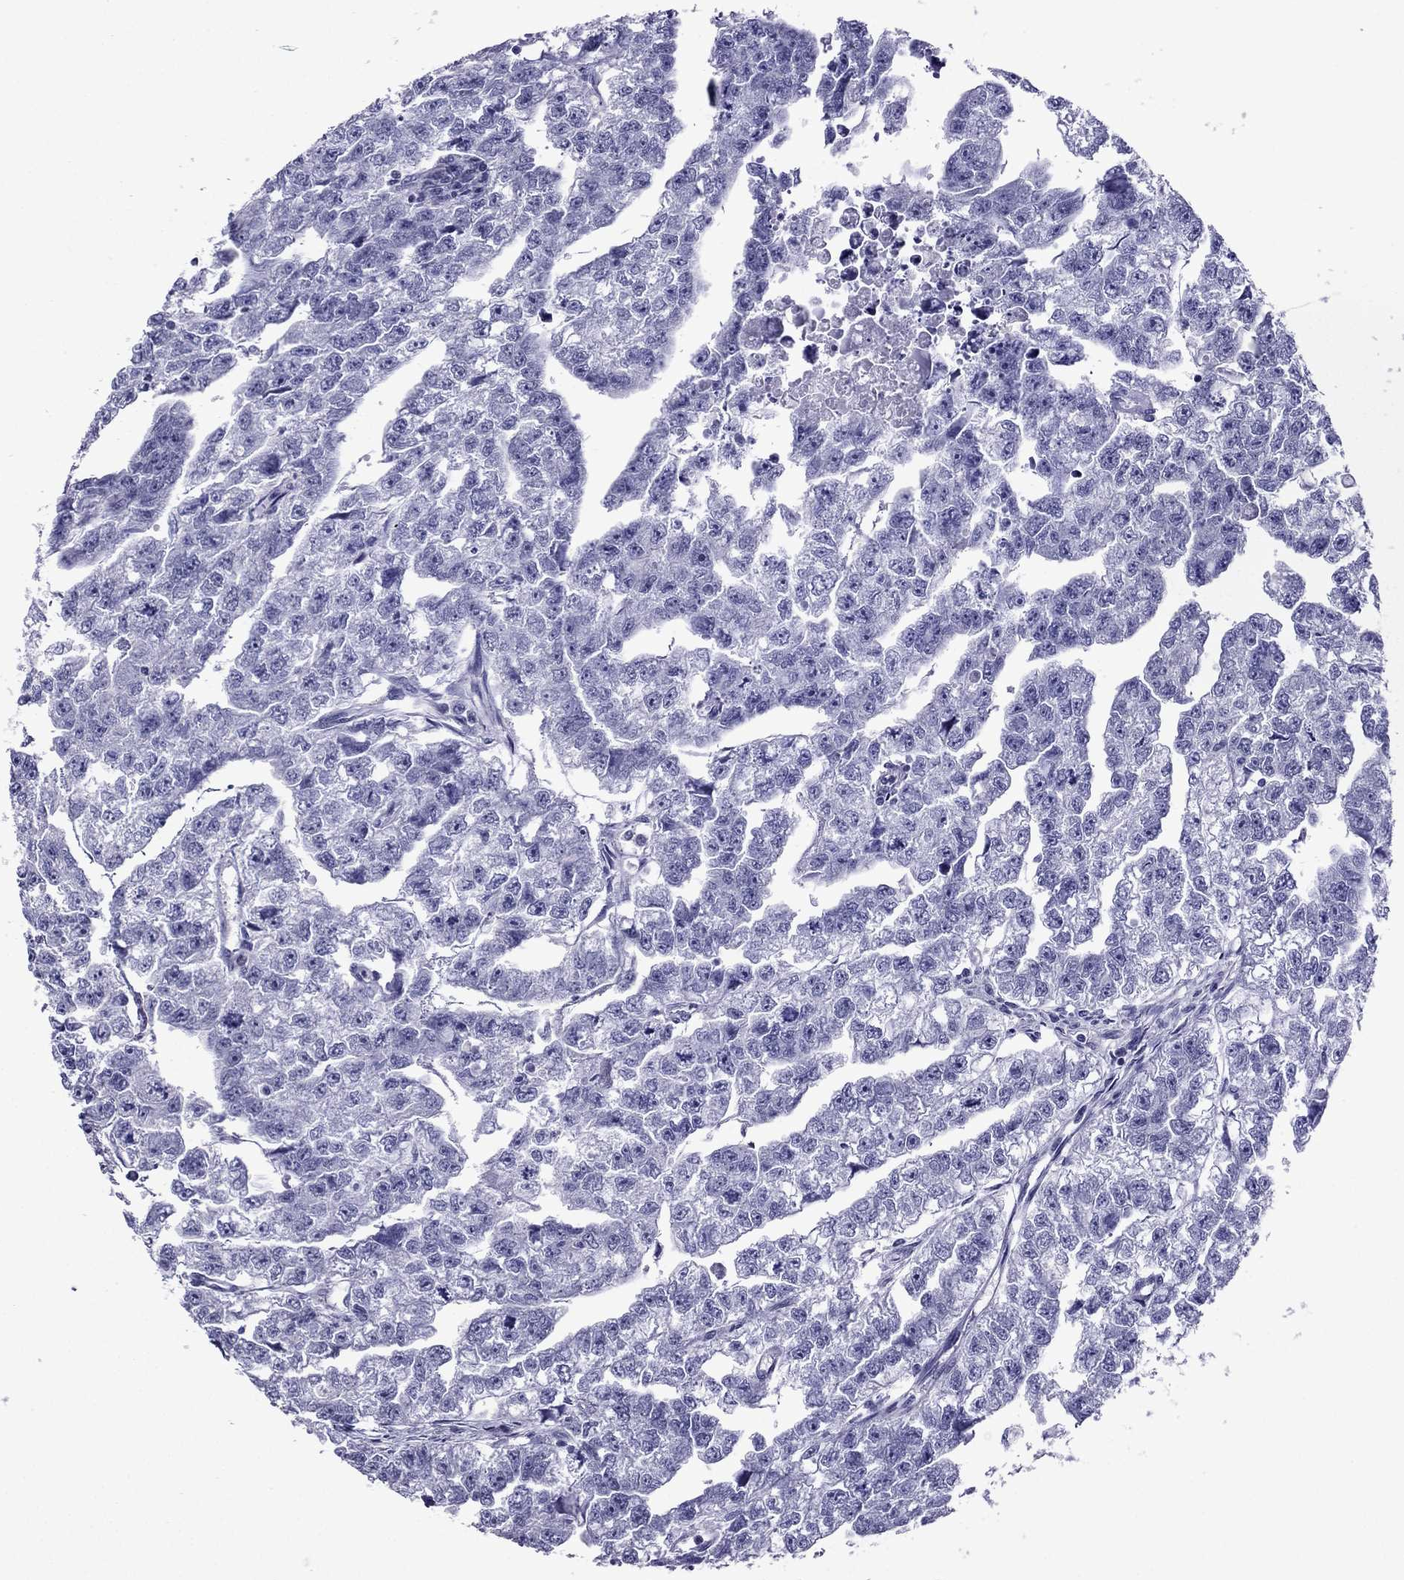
{"staining": {"intensity": "negative", "quantity": "none", "location": "none"}, "tissue": "testis cancer", "cell_type": "Tumor cells", "image_type": "cancer", "snomed": [{"axis": "morphology", "description": "Carcinoma, Embryonal, NOS"}, {"axis": "morphology", "description": "Teratoma, malignant, NOS"}, {"axis": "topography", "description": "Testis"}], "caption": "Testis teratoma (malignant) stained for a protein using IHC displays no positivity tumor cells.", "gene": "MYLK3", "patient": {"sex": "male", "age": 44}}